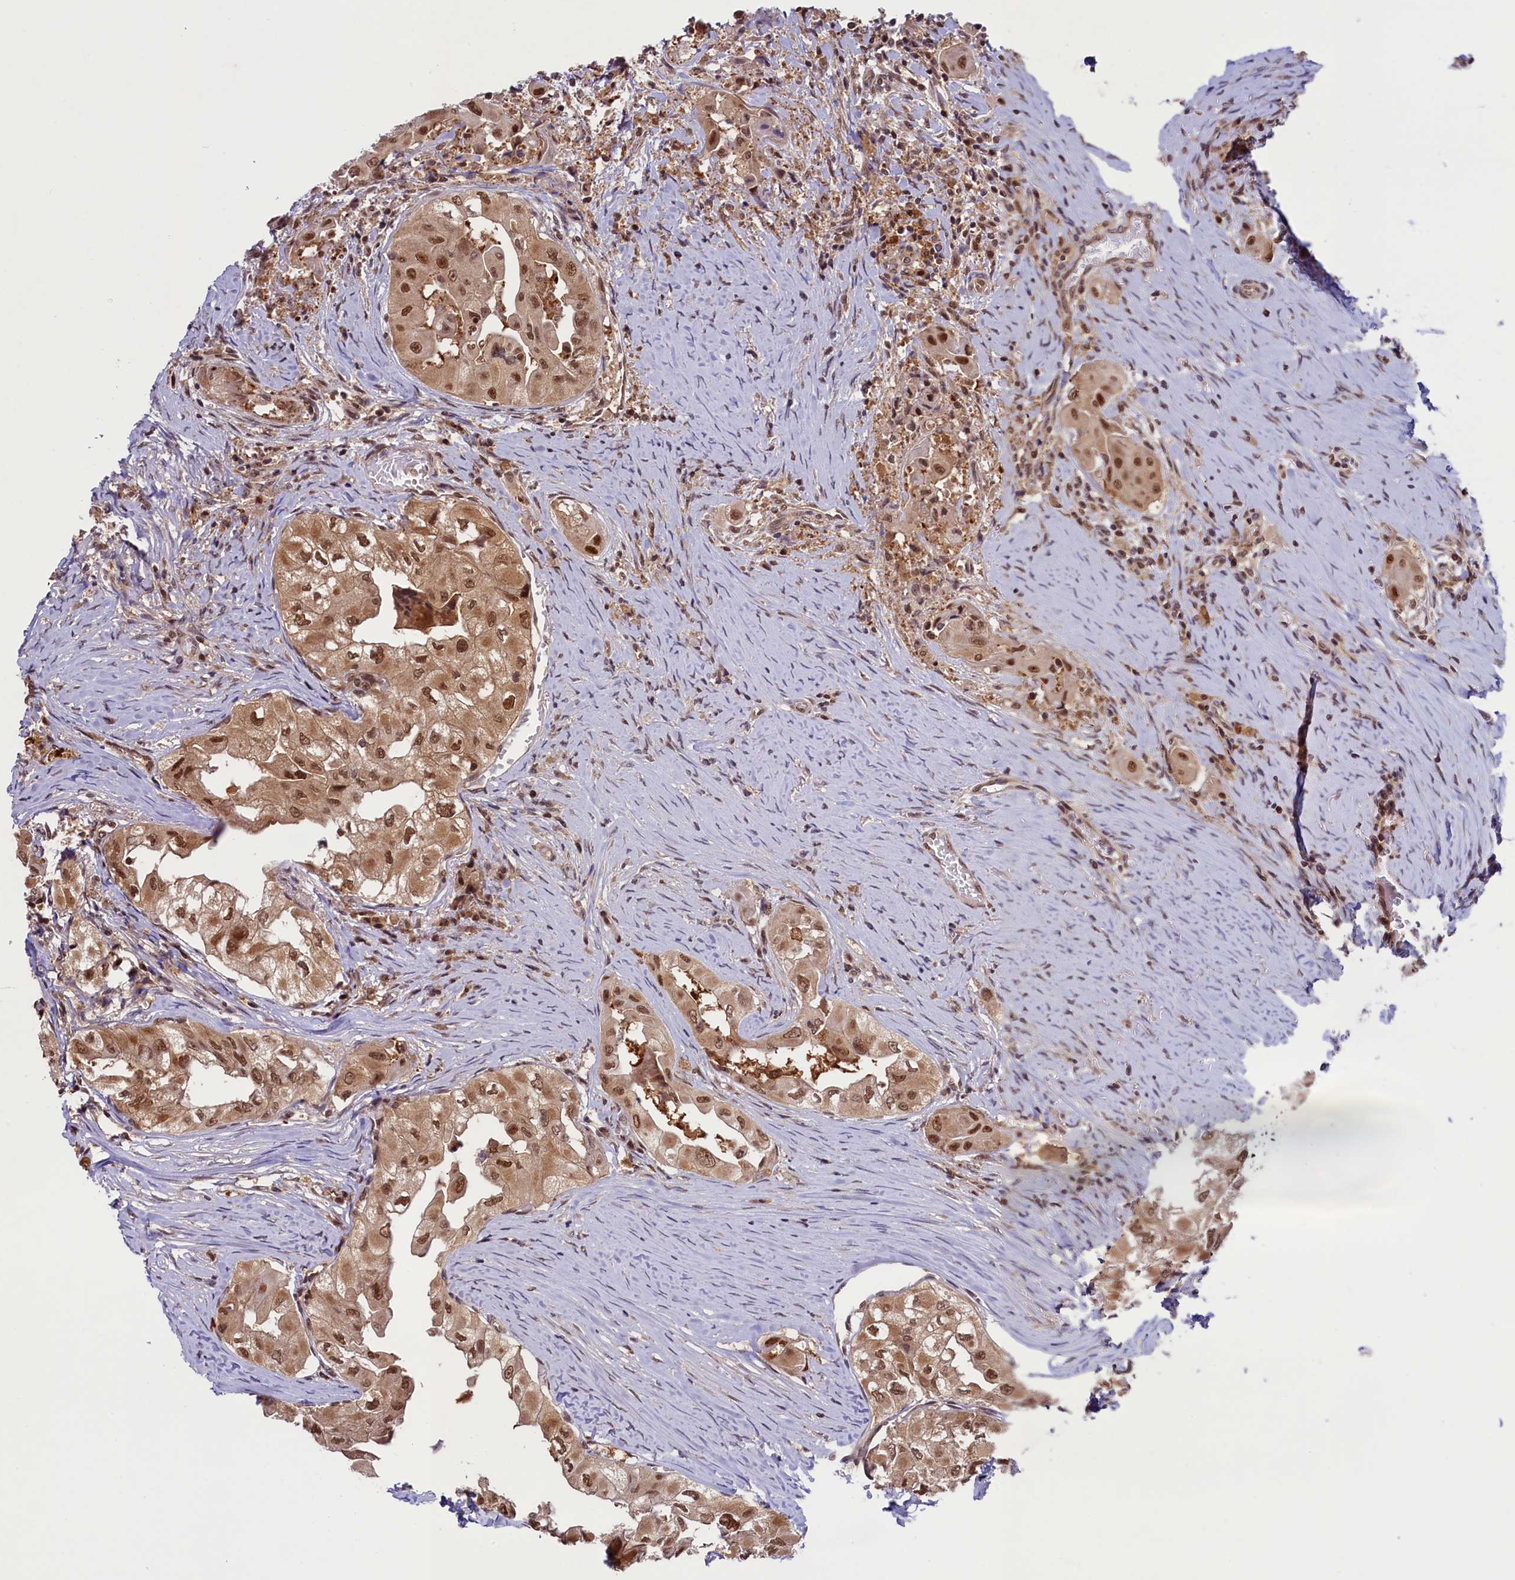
{"staining": {"intensity": "moderate", "quantity": ">75%", "location": "cytoplasmic/membranous,nuclear"}, "tissue": "thyroid cancer", "cell_type": "Tumor cells", "image_type": "cancer", "snomed": [{"axis": "morphology", "description": "Papillary adenocarcinoma, NOS"}, {"axis": "topography", "description": "Thyroid gland"}], "caption": "Protein staining of papillary adenocarcinoma (thyroid) tissue exhibits moderate cytoplasmic/membranous and nuclear expression in about >75% of tumor cells.", "gene": "SLC7A6OS", "patient": {"sex": "female", "age": 59}}